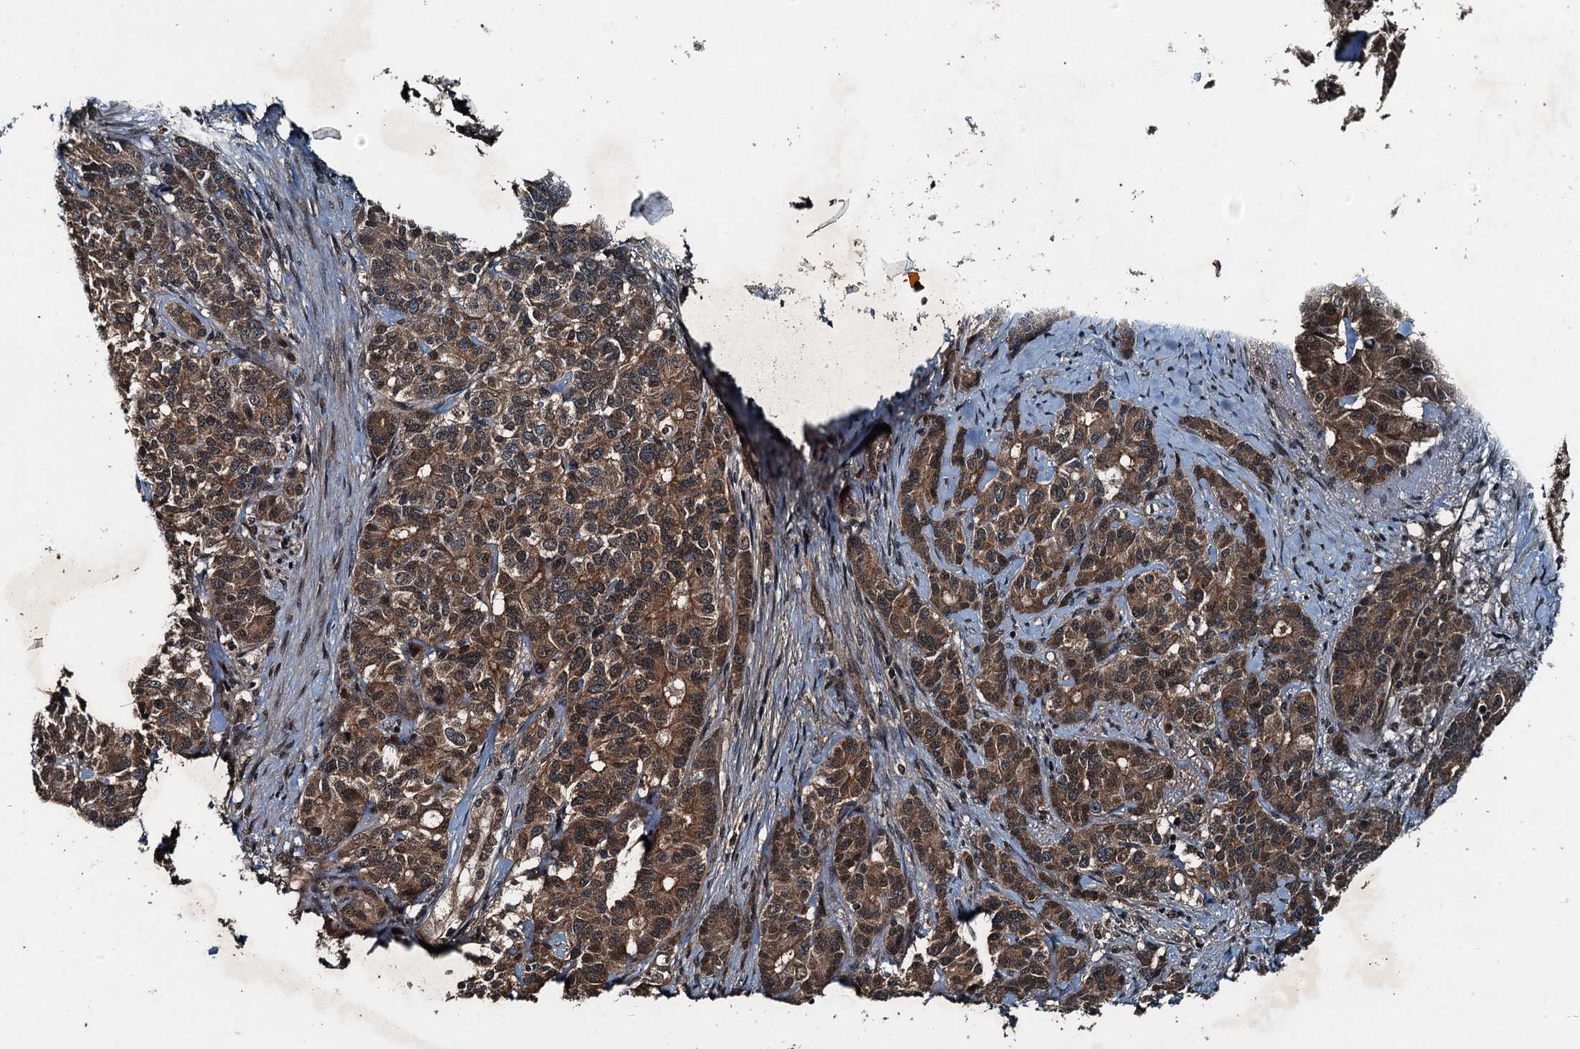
{"staining": {"intensity": "moderate", "quantity": ">75%", "location": "cytoplasmic/membranous"}, "tissue": "pancreatic cancer", "cell_type": "Tumor cells", "image_type": "cancer", "snomed": [{"axis": "morphology", "description": "Adenocarcinoma, NOS"}, {"axis": "topography", "description": "Pancreas"}], "caption": "Adenocarcinoma (pancreatic) was stained to show a protein in brown. There is medium levels of moderate cytoplasmic/membranous expression in approximately >75% of tumor cells.", "gene": "UBXN6", "patient": {"sex": "female", "age": 74}}